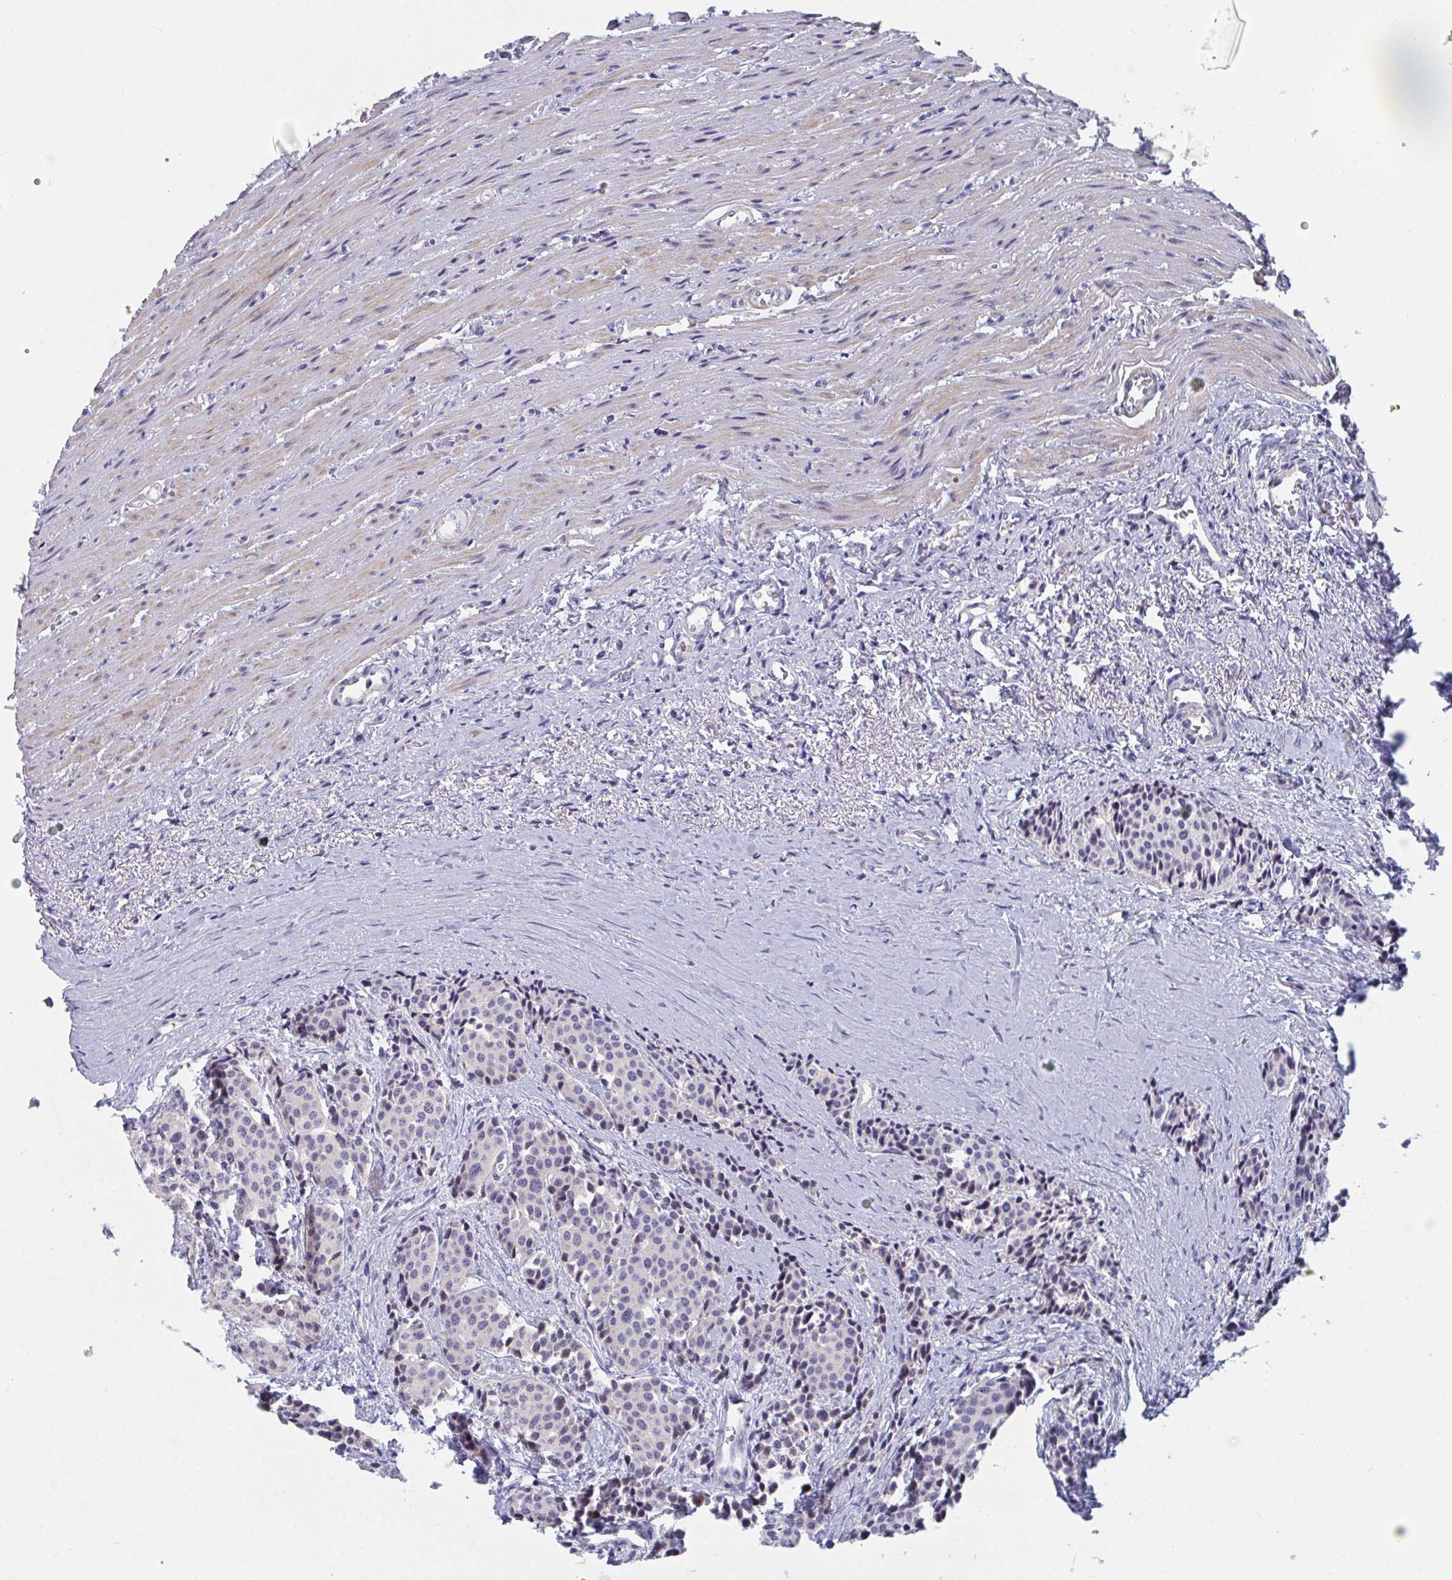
{"staining": {"intensity": "negative", "quantity": "none", "location": "none"}, "tissue": "carcinoid", "cell_type": "Tumor cells", "image_type": "cancer", "snomed": [{"axis": "morphology", "description": "Carcinoid, malignant, NOS"}, {"axis": "topography", "description": "Small intestine"}], "caption": "The image displays no staining of tumor cells in carcinoid (malignant). (Stains: DAB IHC with hematoxylin counter stain, Microscopy: brightfield microscopy at high magnification).", "gene": "CENPT", "patient": {"sex": "male", "age": 73}}